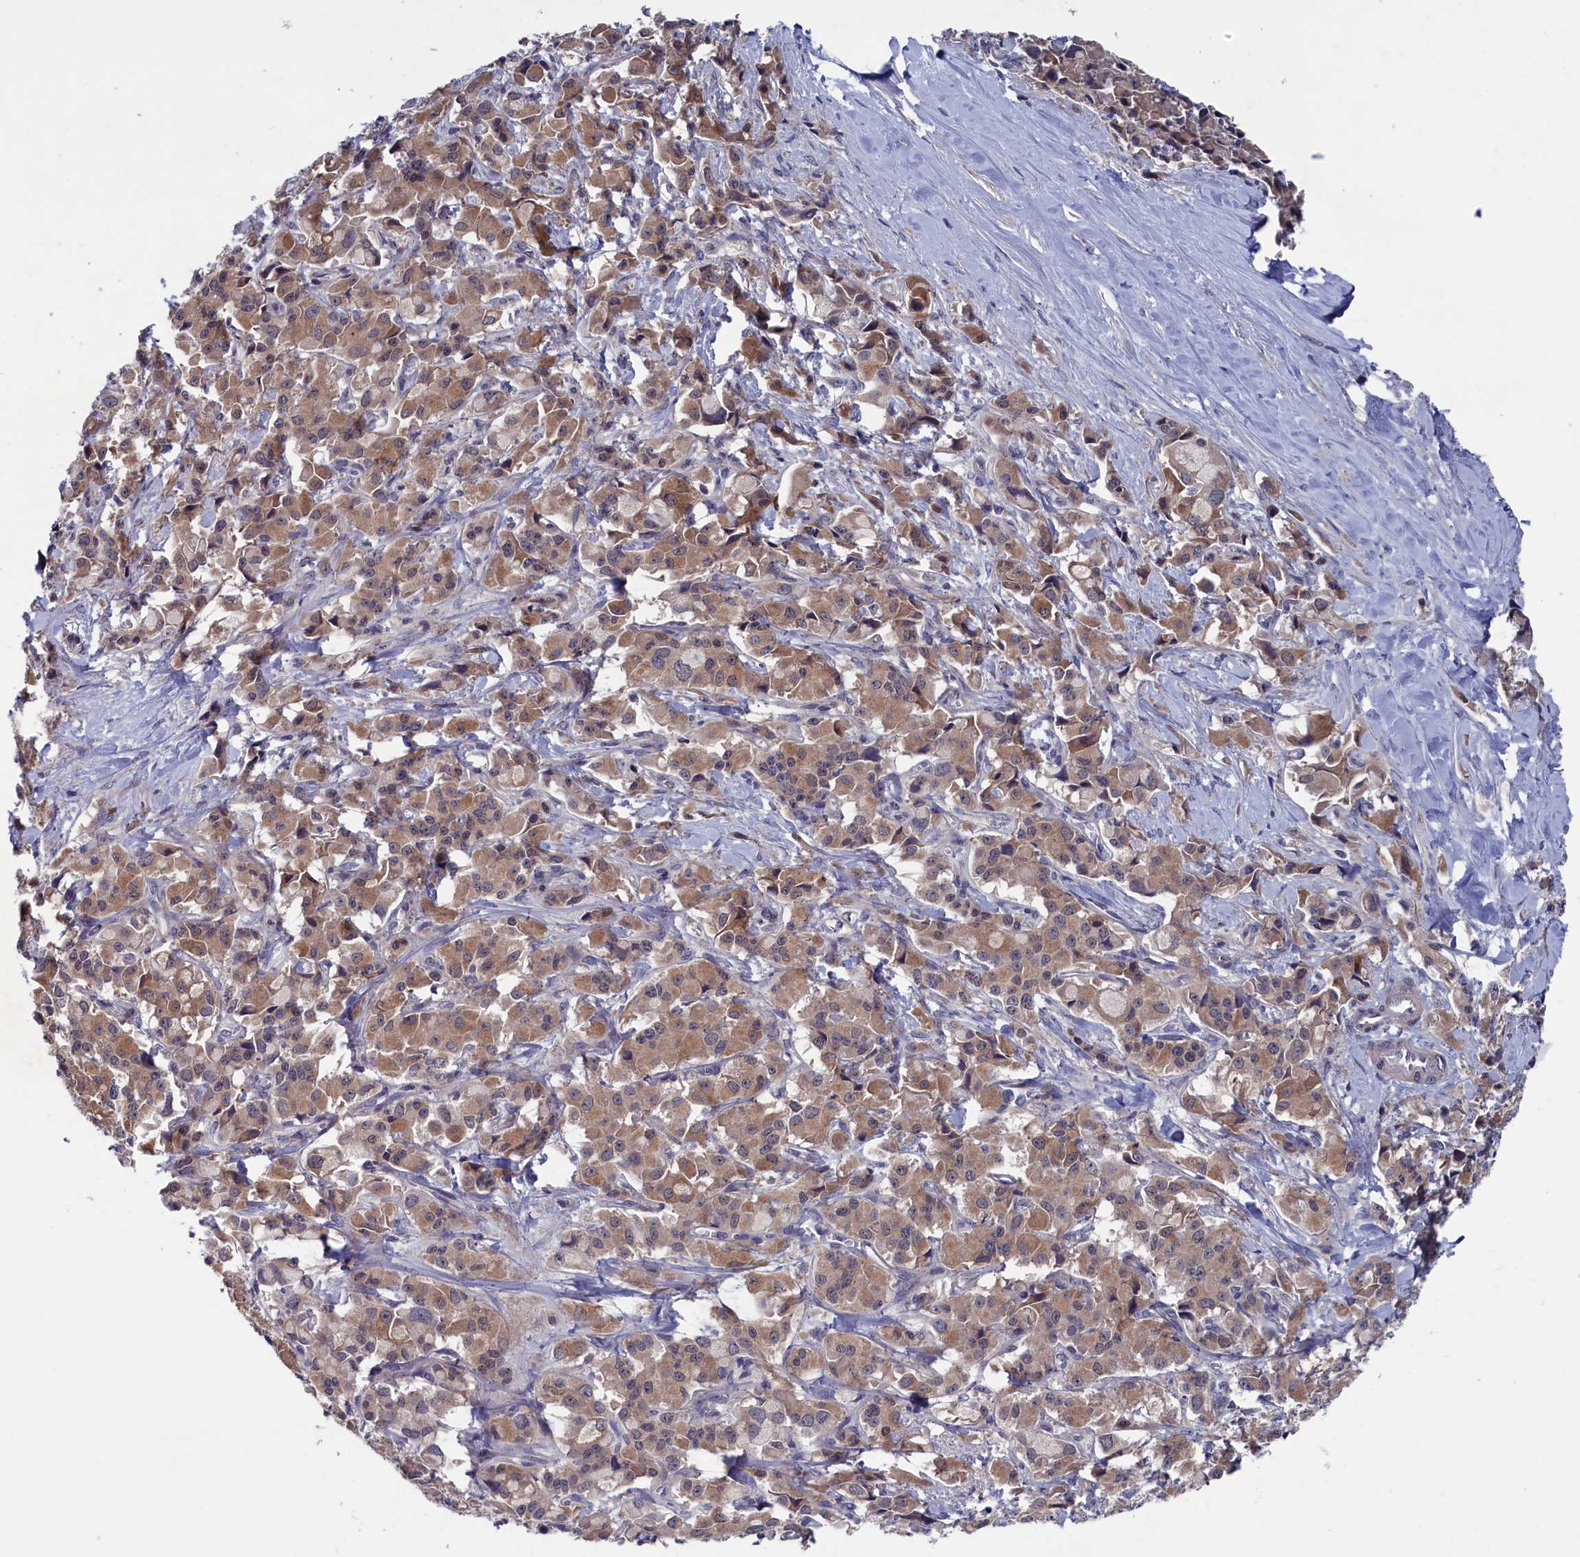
{"staining": {"intensity": "moderate", "quantity": ">75%", "location": "cytoplasmic/membranous"}, "tissue": "pancreatic cancer", "cell_type": "Tumor cells", "image_type": "cancer", "snomed": [{"axis": "morphology", "description": "Adenocarcinoma, NOS"}, {"axis": "topography", "description": "Pancreas"}], "caption": "Pancreatic cancer stained with DAB (3,3'-diaminobenzidine) immunohistochemistry (IHC) displays medium levels of moderate cytoplasmic/membranous positivity in approximately >75% of tumor cells. The protein of interest is stained brown, and the nuclei are stained in blue (DAB IHC with brightfield microscopy, high magnification).", "gene": "SPATA13", "patient": {"sex": "male", "age": 65}}